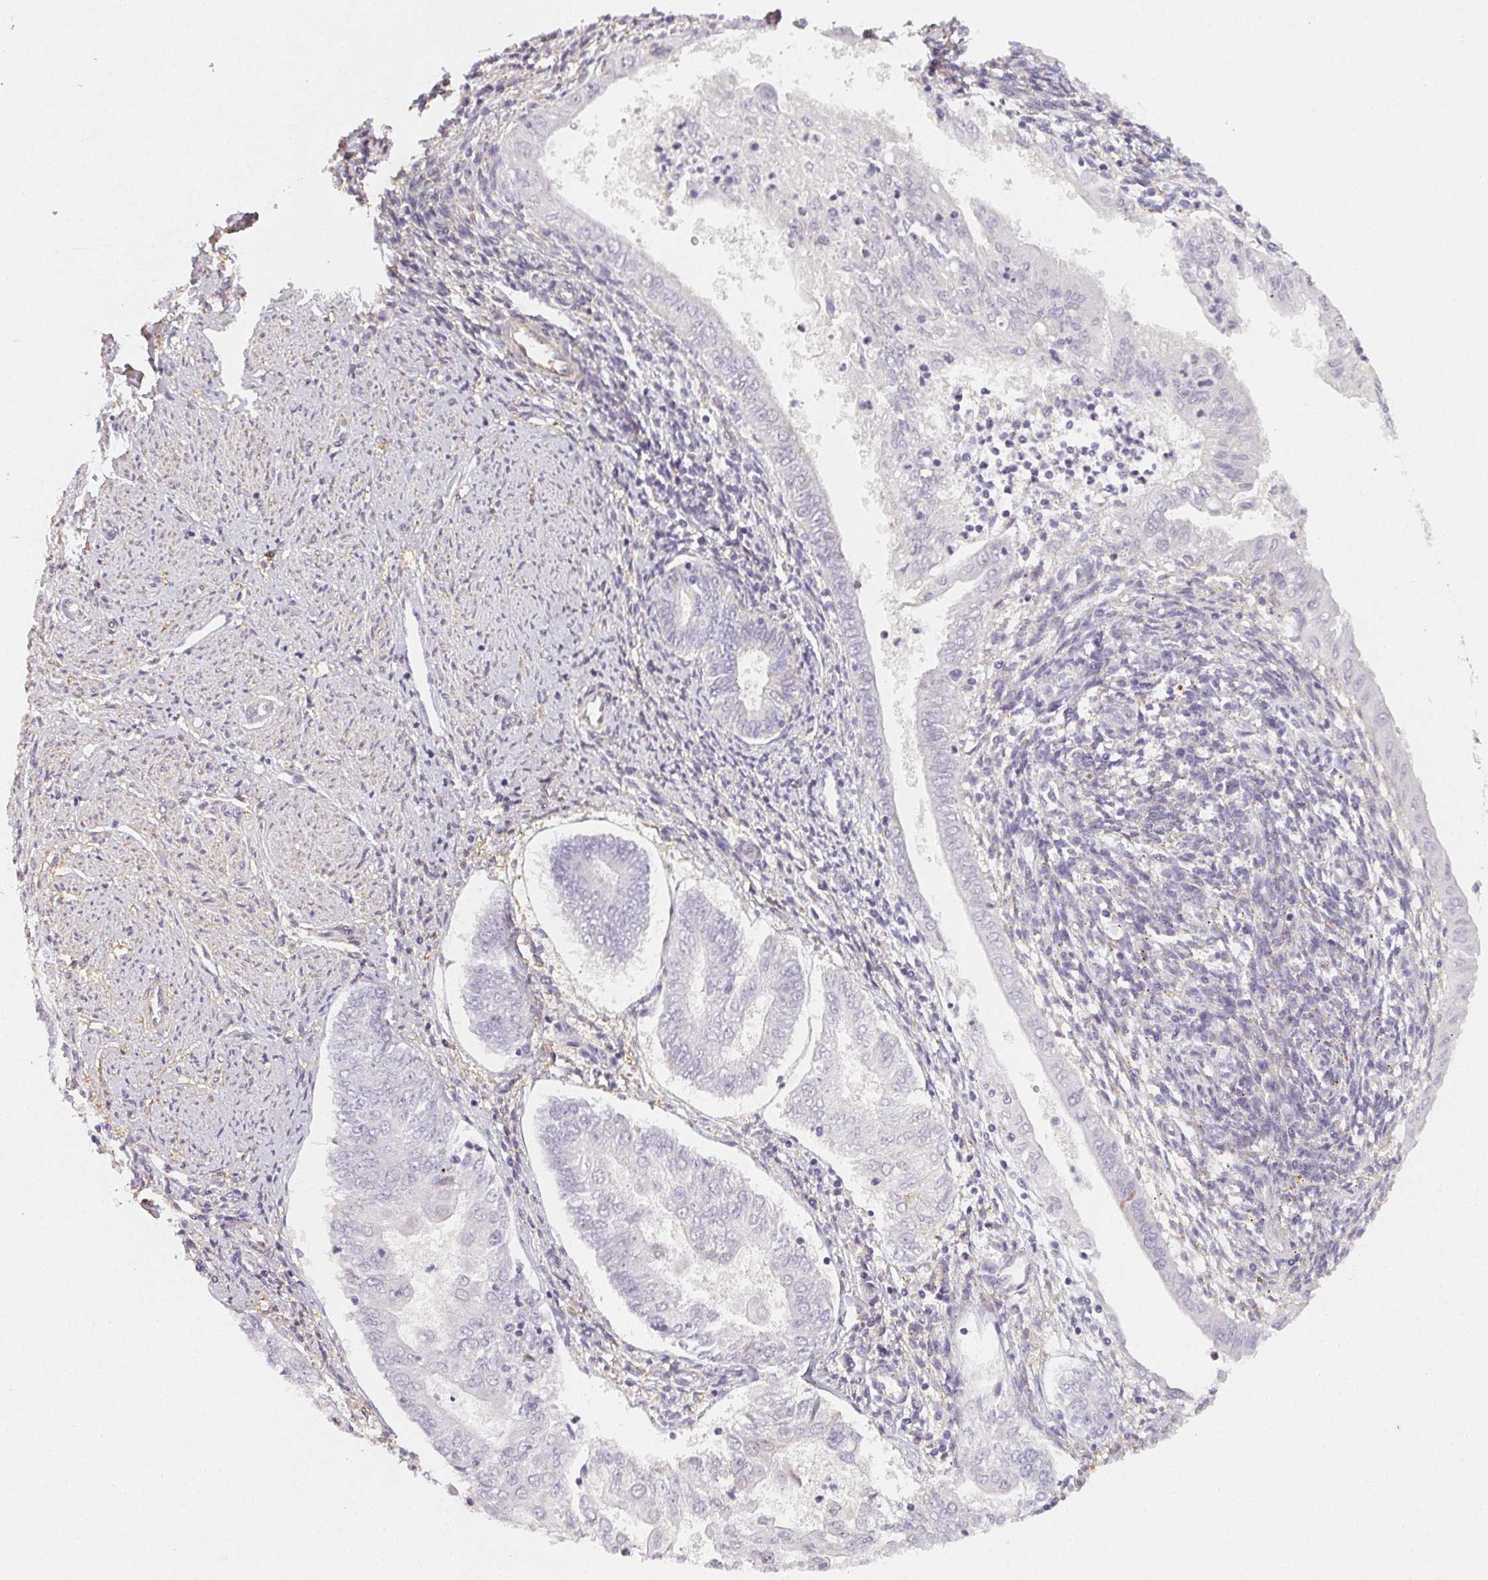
{"staining": {"intensity": "negative", "quantity": "none", "location": "none"}, "tissue": "endometrial cancer", "cell_type": "Tumor cells", "image_type": "cancer", "snomed": [{"axis": "morphology", "description": "Adenocarcinoma, NOS"}, {"axis": "topography", "description": "Endometrium"}], "caption": "The immunohistochemistry histopathology image has no significant expression in tumor cells of endometrial adenocarcinoma tissue. (DAB (3,3'-diaminobenzidine) IHC visualized using brightfield microscopy, high magnification).", "gene": "LRRC23", "patient": {"sex": "female", "age": 68}}